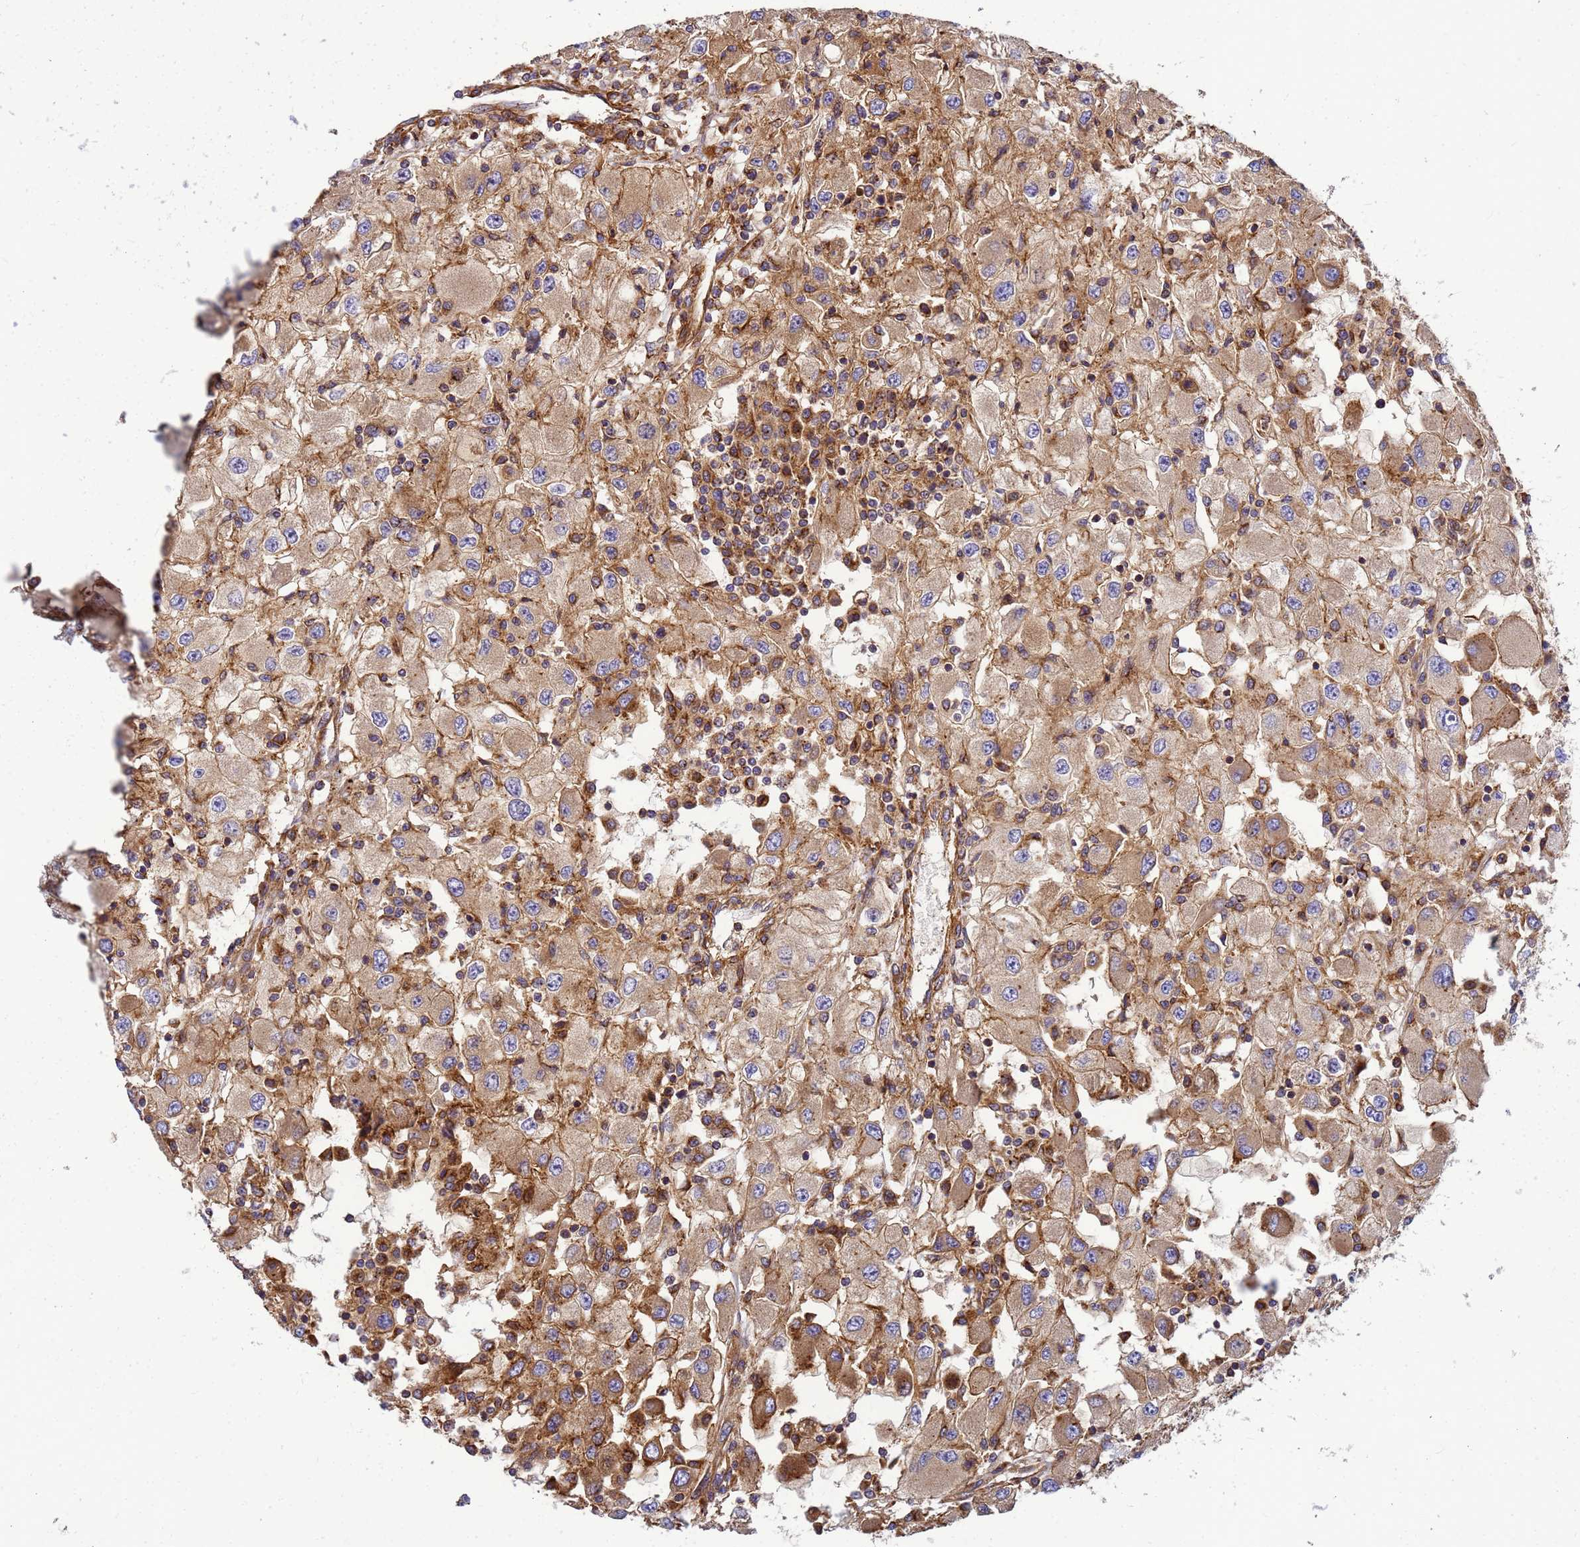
{"staining": {"intensity": "weak", "quantity": ">75%", "location": "cytoplasmic/membranous"}, "tissue": "renal cancer", "cell_type": "Tumor cells", "image_type": "cancer", "snomed": [{"axis": "morphology", "description": "Adenocarcinoma, NOS"}, {"axis": "topography", "description": "Kidney"}], "caption": "High-power microscopy captured an IHC photomicrograph of adenocarcinoma (renal), revealing weak cytoplasmic/membranous positivity in about >75% of tumor cells.", "gene": "C2CD5", "patient": {"sex": "female", "age": 67}}